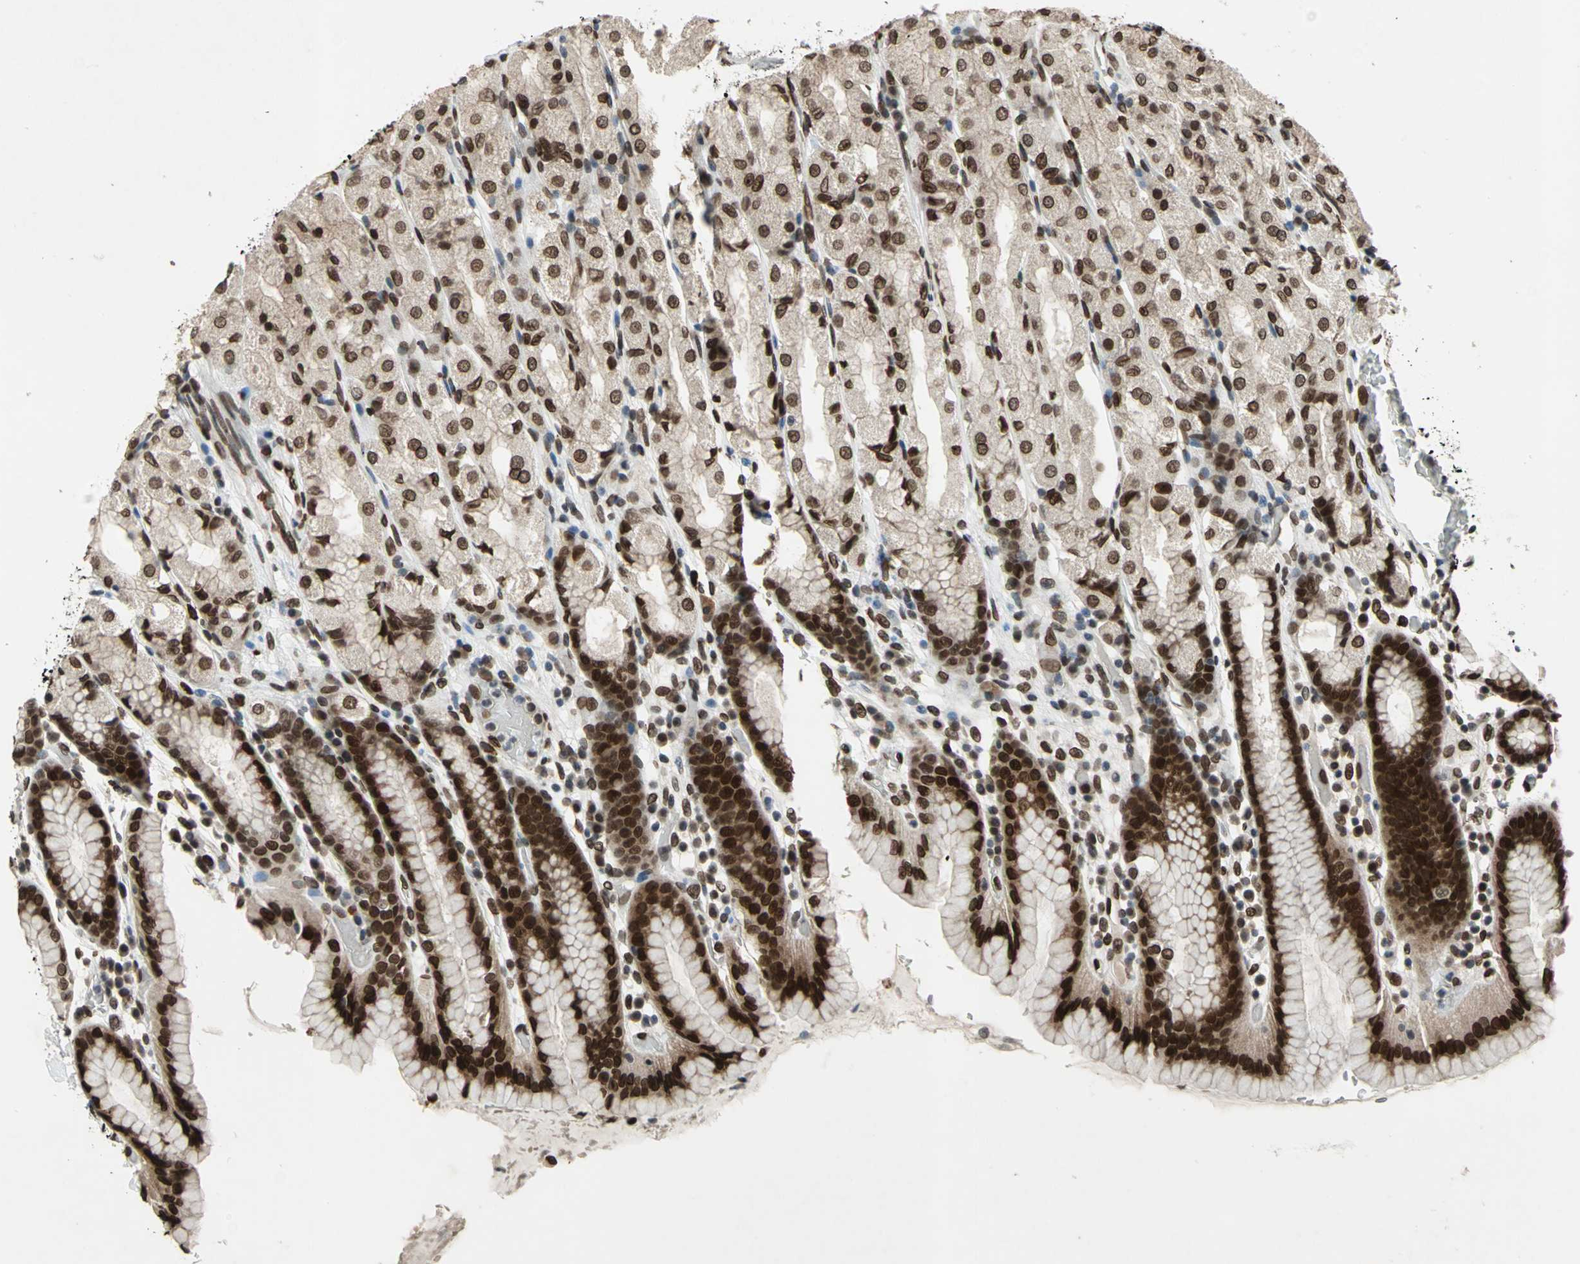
{"staining": {"intensity": "strong", "quantity": ">75%", "location": "cytoplasmic/membranous,nuclear"}, "tissue": "stomach", "cell_type": "Glandular cells", "image_type": "normal", "snomed": [{"axis": "morphology", "description": "Normal tissue, NOS"}, {"axis": "topography", "description": "Stomach, upper"}], "caption": "Benign stomach displays strong cytoplasmic/membranous,nuclear expression in about >75% of glandular cells (Stains: DAB (3,3'-diaminobenzidine) in brown, nuclei in blue, Microscopy: brightfield microscopy at high magnification)..", "gene": "ISY1", "patient": {"sex": "male", "age": 68}}